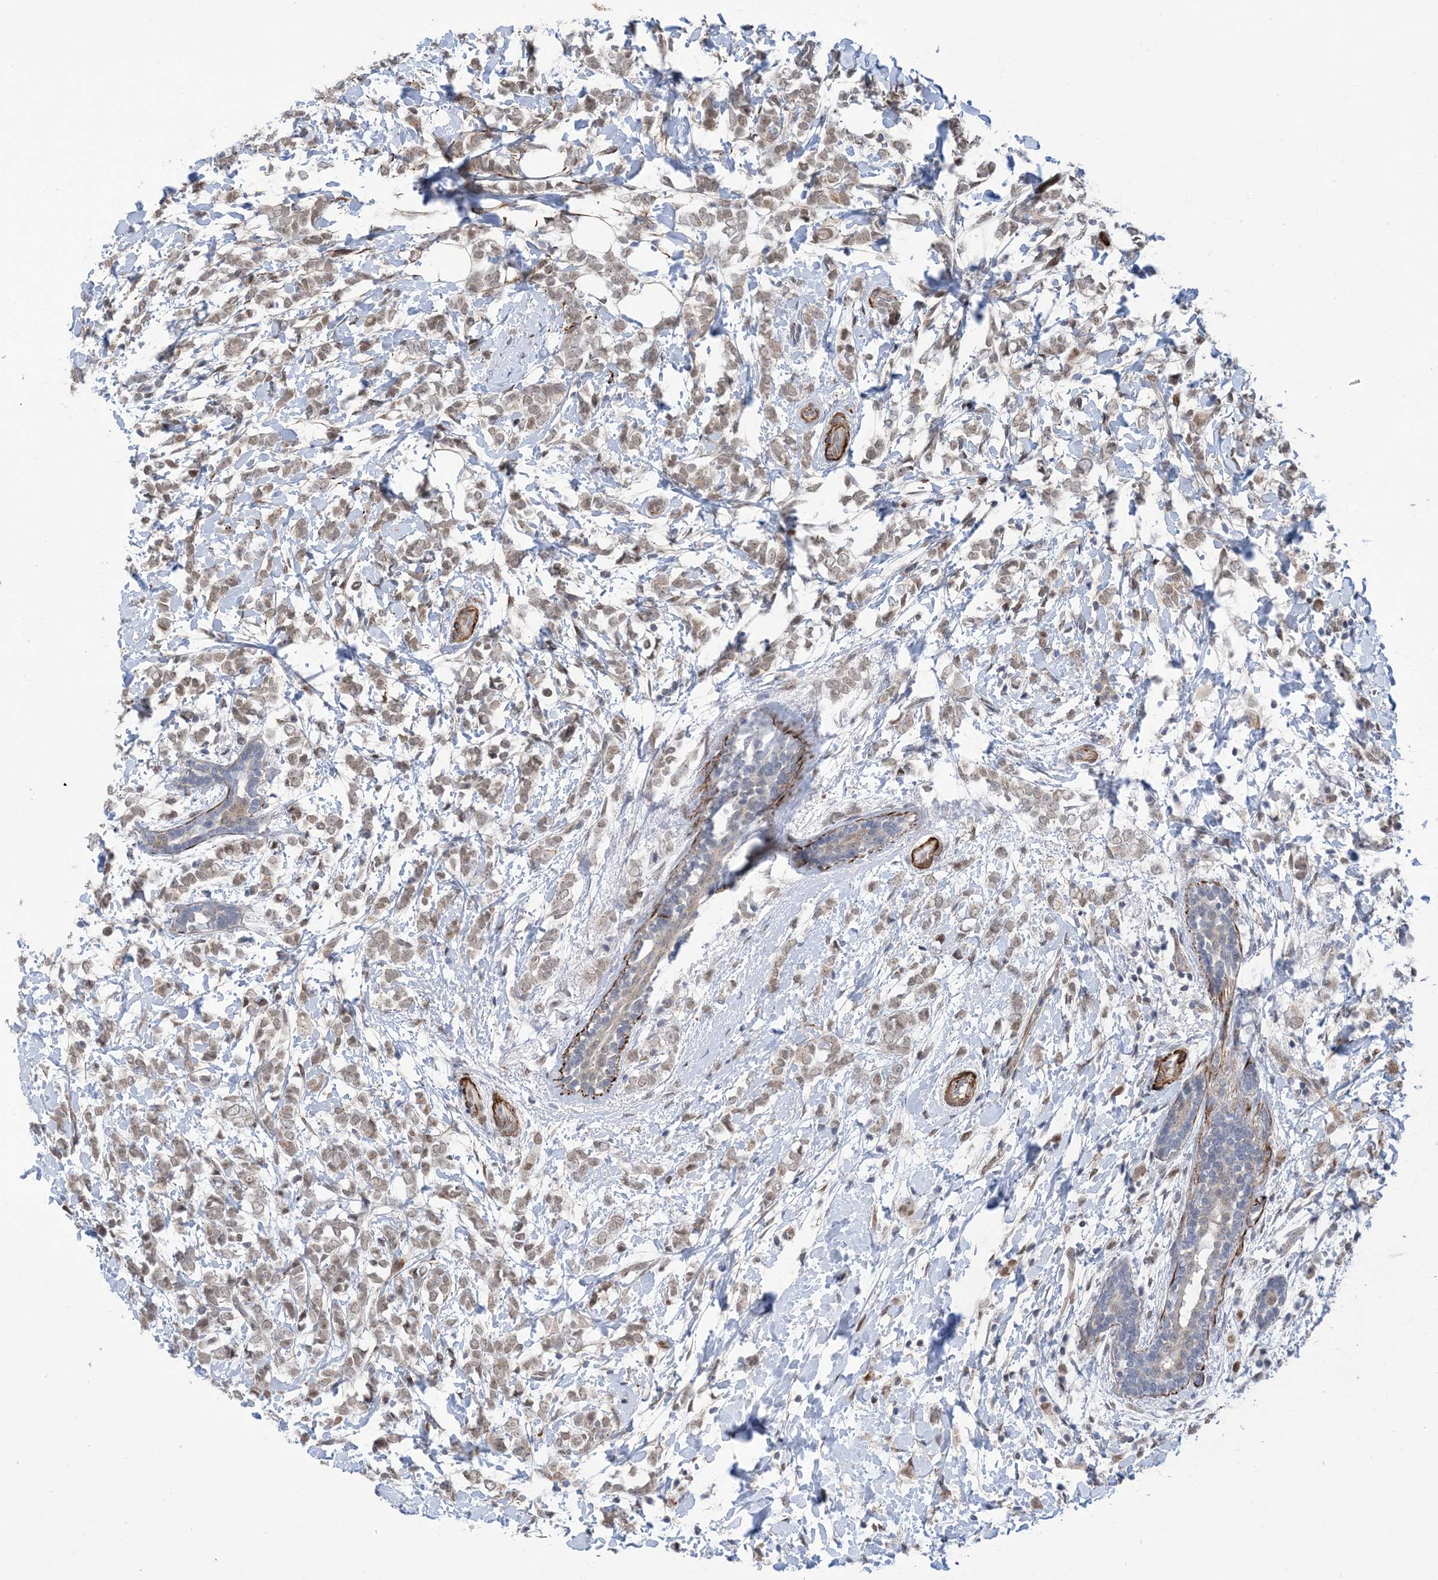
{"staining": {"intensity": "weak", "quantity": ">75%", "location": "nuclear"}, "tissue": "breast cancer", "cell_type": "Tumor cells", "image_type": "cancer", "snomed": [{"axis": "morphology", "description": "Normal tissue, NOS"}, {"axis": "morphology", "description": "Lobular carcinoma"}, {"axis": "topography", "description": "Breast"}], "caption": "Breast cancer (lobular carcinoma) was stained to show a protein in brown. There is low levels of weak nuclear expression in approximately >75% of tumor cells.", "gene": "ZNF8", "patient": {"sex": "female", "age": 47}}